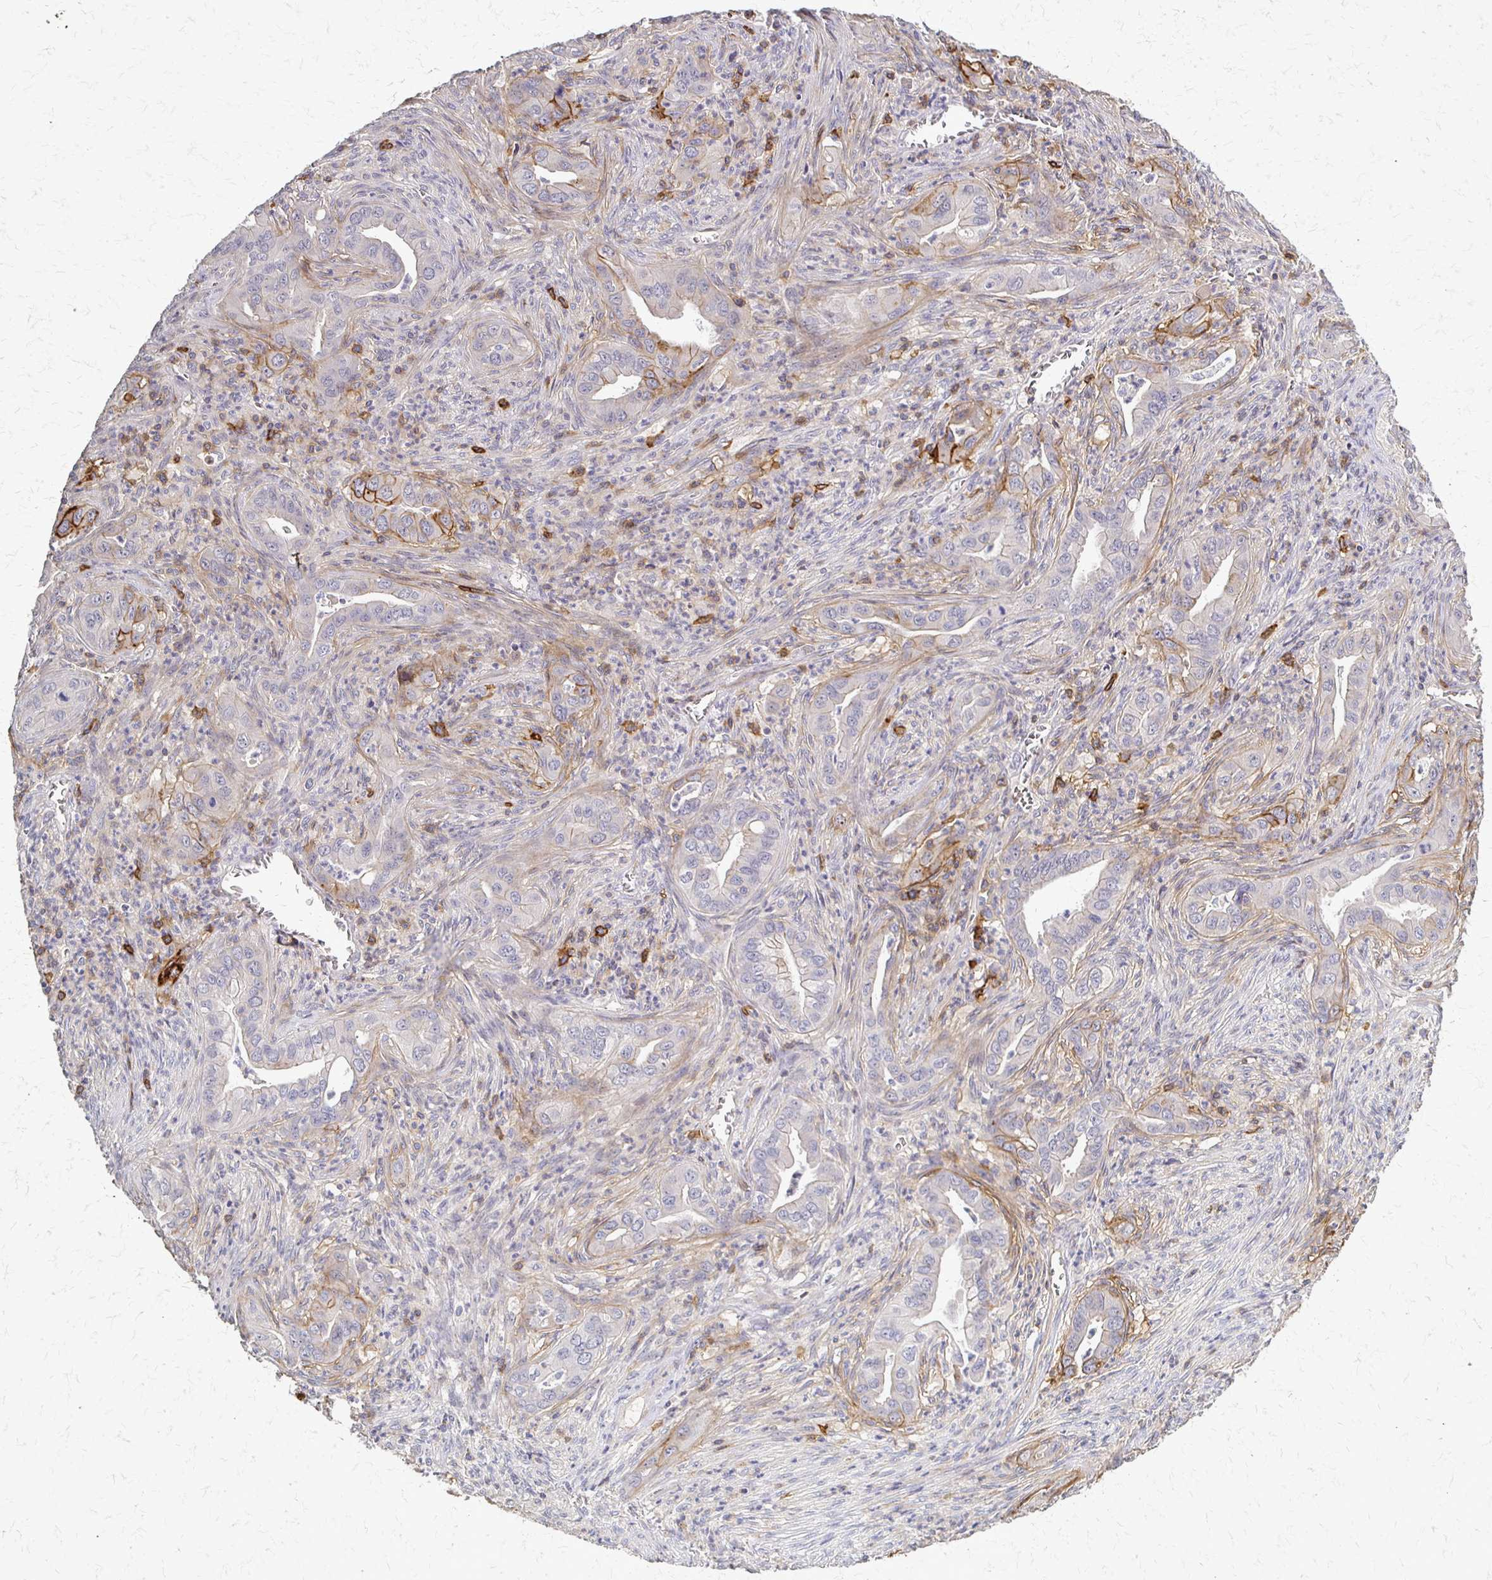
{"staining": {"intensity": "moderate", "quantity": "<25%", "location": "cytoplasmic/membranous"}, "tissue": "lung cancer", "cell_type": "Tumor cells", "image_type": "cancer", "snomed": [{"axis": "morphology", "description": "Adenocarcinoma, NOS"}, {"axis": "topography", "description": "Lung"}], "caption": "Immunohistochemical staining of human lung cancer exhibits moderate cytoplasmic/membranous protein expression in about <25% of tumor cells. Immunohistochemistry (ihc) stains the protein of interest in brown and the nuclei are stained blue.", "gene": "SLC9A9", "patient": {"sex": "male", "age": 65}}